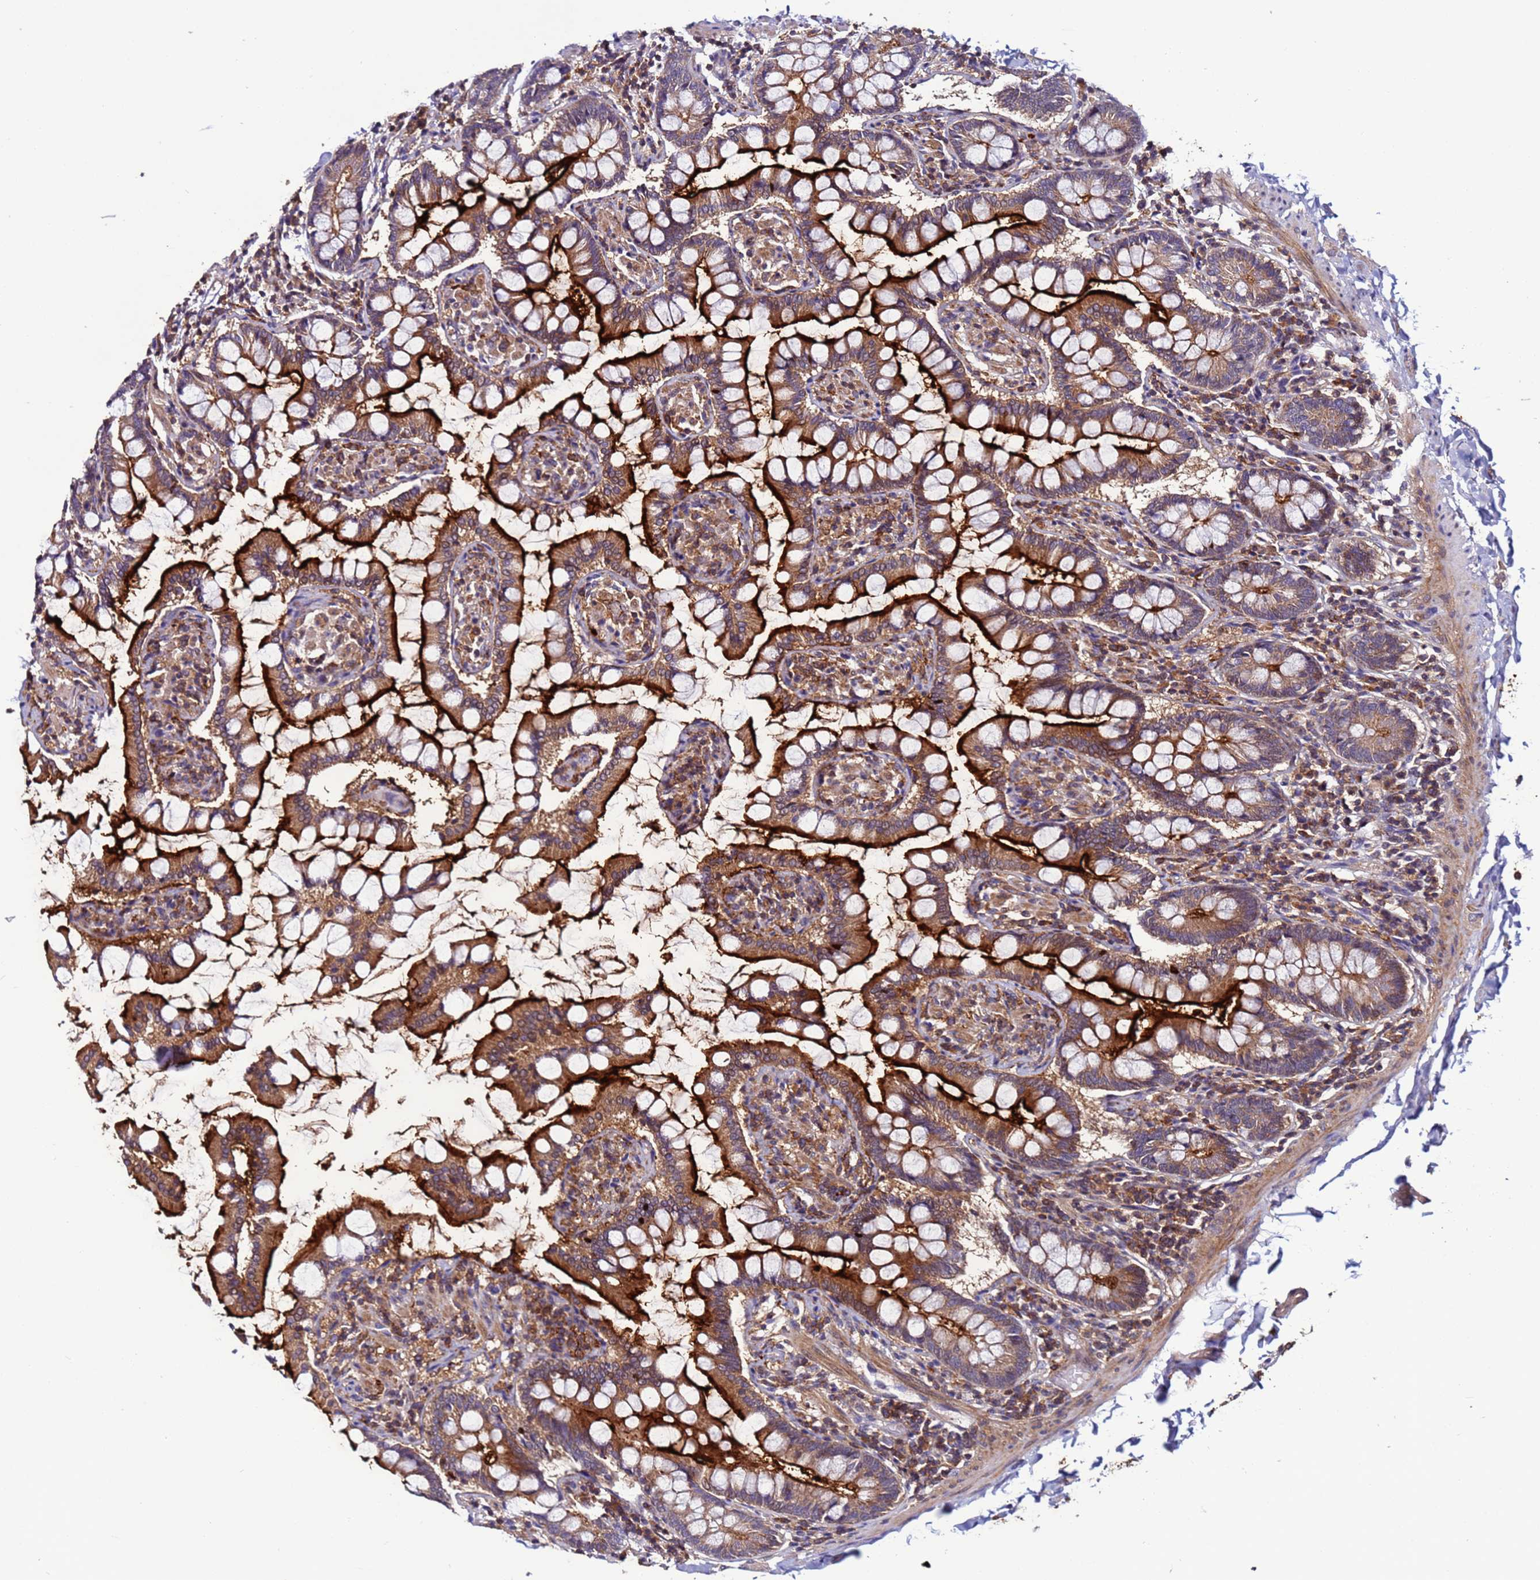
{"staining": {"intensity": "strong", "quantity": ">75%", "location": "cytoplasmic/membranous"}, "tissue": "small intestine", "cell_type": "Glandular cells", "image_type": "normal", "snomed": [{"axis": "morphology", "description": "Normal tissue, NOS"}, {"axis": "topography", "description": "Small intestine"}], "caption": "Immunohistochemistry (IHC) of unremarkable human small intestine demonstrates high levels of strong cytoplasmic/membranous positivity in approximately >75% of glandular cells. The protein is stained brown, and the nuclei are stained in blue (DAB IHC with brightfield microscopy, high magnification).", "gene": "GAREM1", "patient": {"sex": "male", "age": 41}}